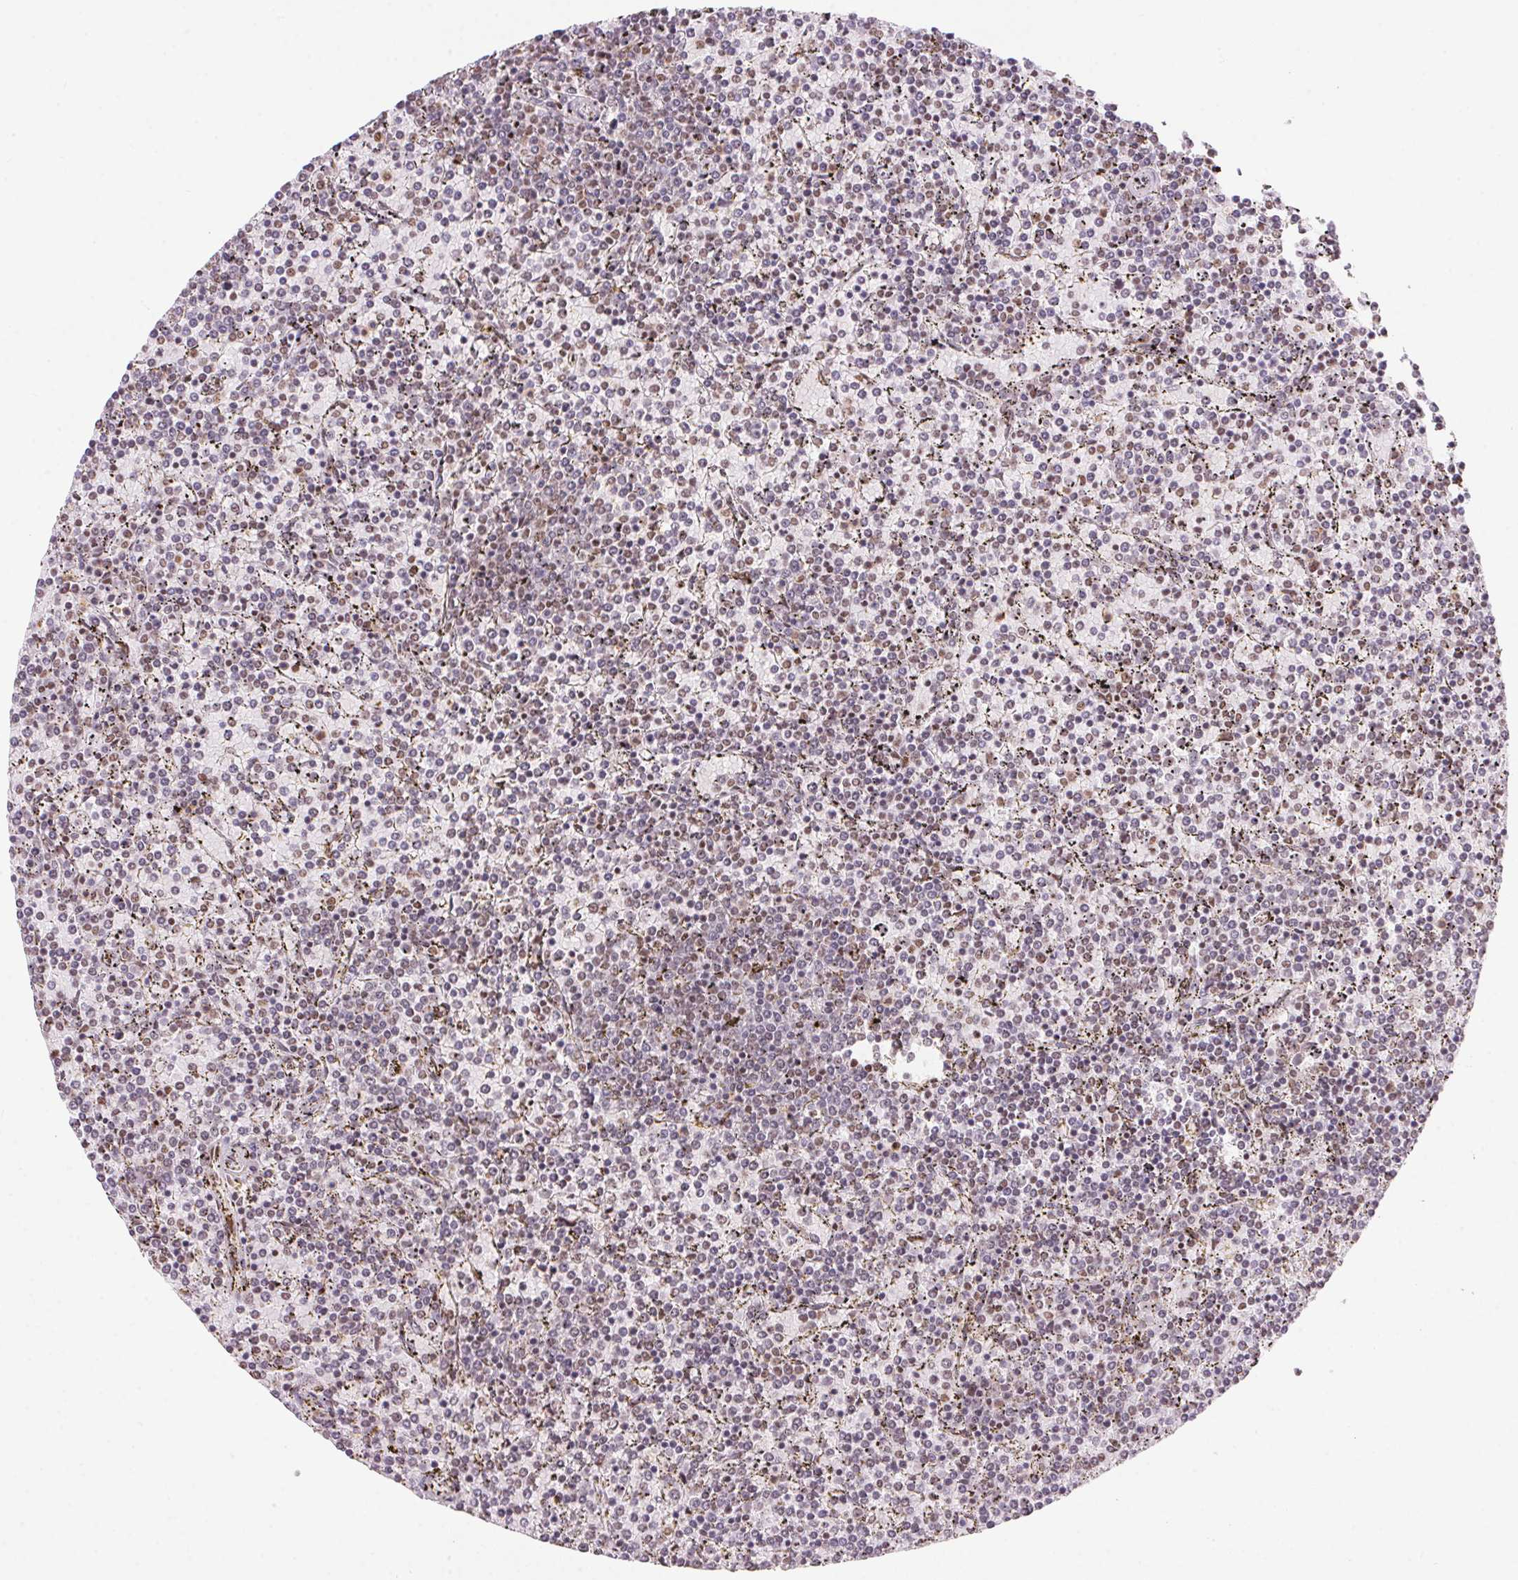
{"staining": {"intensity": "weak", "quantity": "<25%", "location": "nuclear"}, "tissue": "lymphoma", "cell_type": "Tumor cells", "image_type": "cancer", "snomed": [{"axis": "morphology", "description": "Malignant lymphoma, non-Hodgkin's type, Low grade"}, {"axis": "topography", "description": "Spleen"}], "caption": "The image reveals no staining of tumor cells in low-grade malignant lymphoma, non-Hodgkin's type.", "gene": "NFE2L1", "patient": {"sex": "female", "age": 77}}